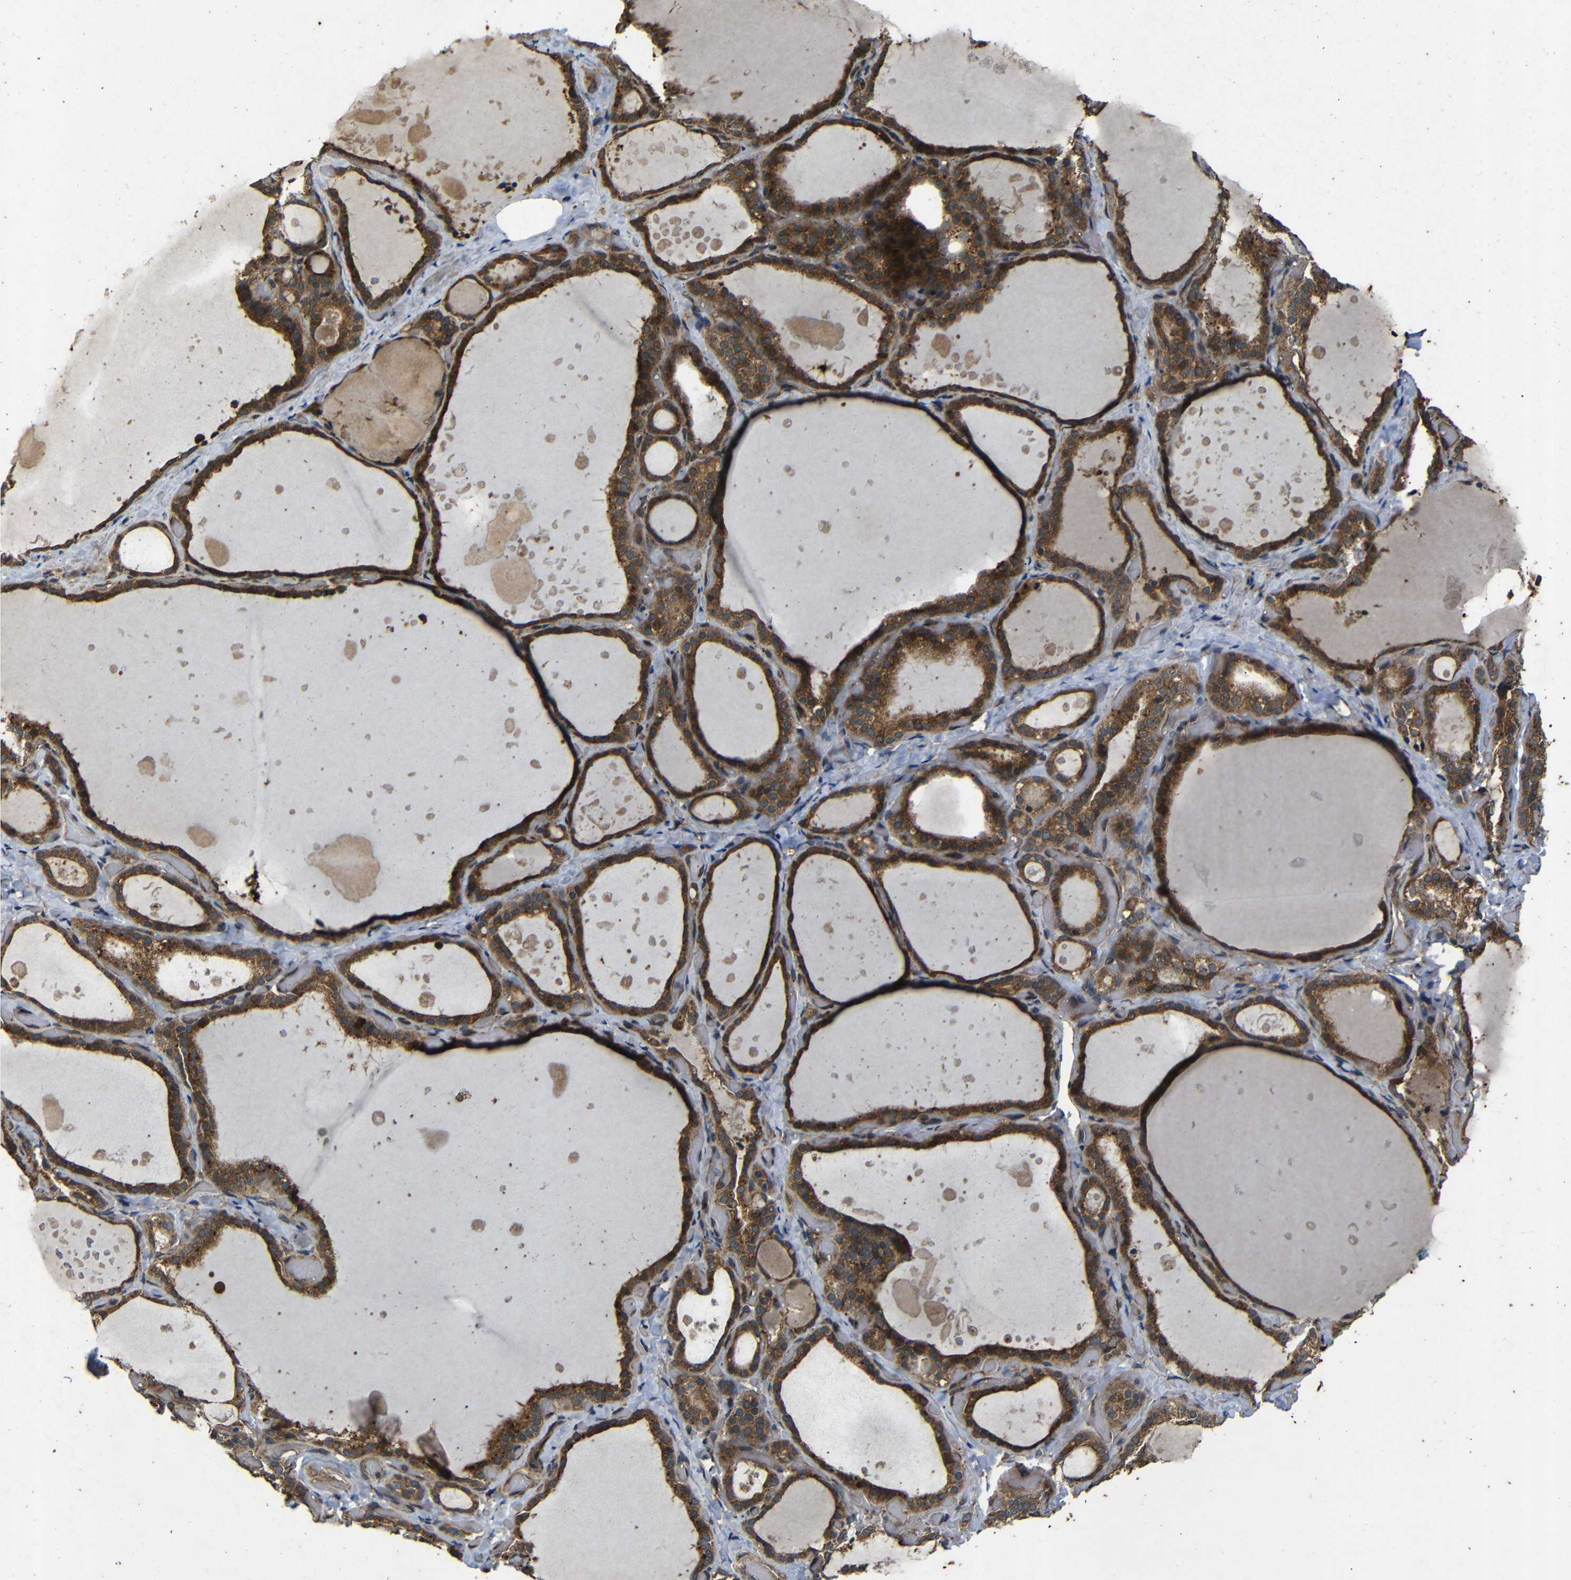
{"staining": {"intensity": "strong", "quantity": ">75%", "location": "cytoplasmic/membranous"}, "tissue": "thyroid gland", "cell_type": "Glandular cells", "image_type": "normal", "snomed": [{"axis": "morphology", "description": "Normal tissue, NOS"}, {"axis": "topography", "description": "Thyroid gland"}], "caption": "Immunohistochemistry micrograph of normal thyroid gland: thyroid gland stained using immunohistochemistry (IHC) shows high levels of strong protein expression localized specifically in the cytoplasmic/membranous of glandular cells, appearing as a cytoplasmic/membranous brown color.", "gene": "TRPC1", "patient": {"sex": "female", "age": 44}}